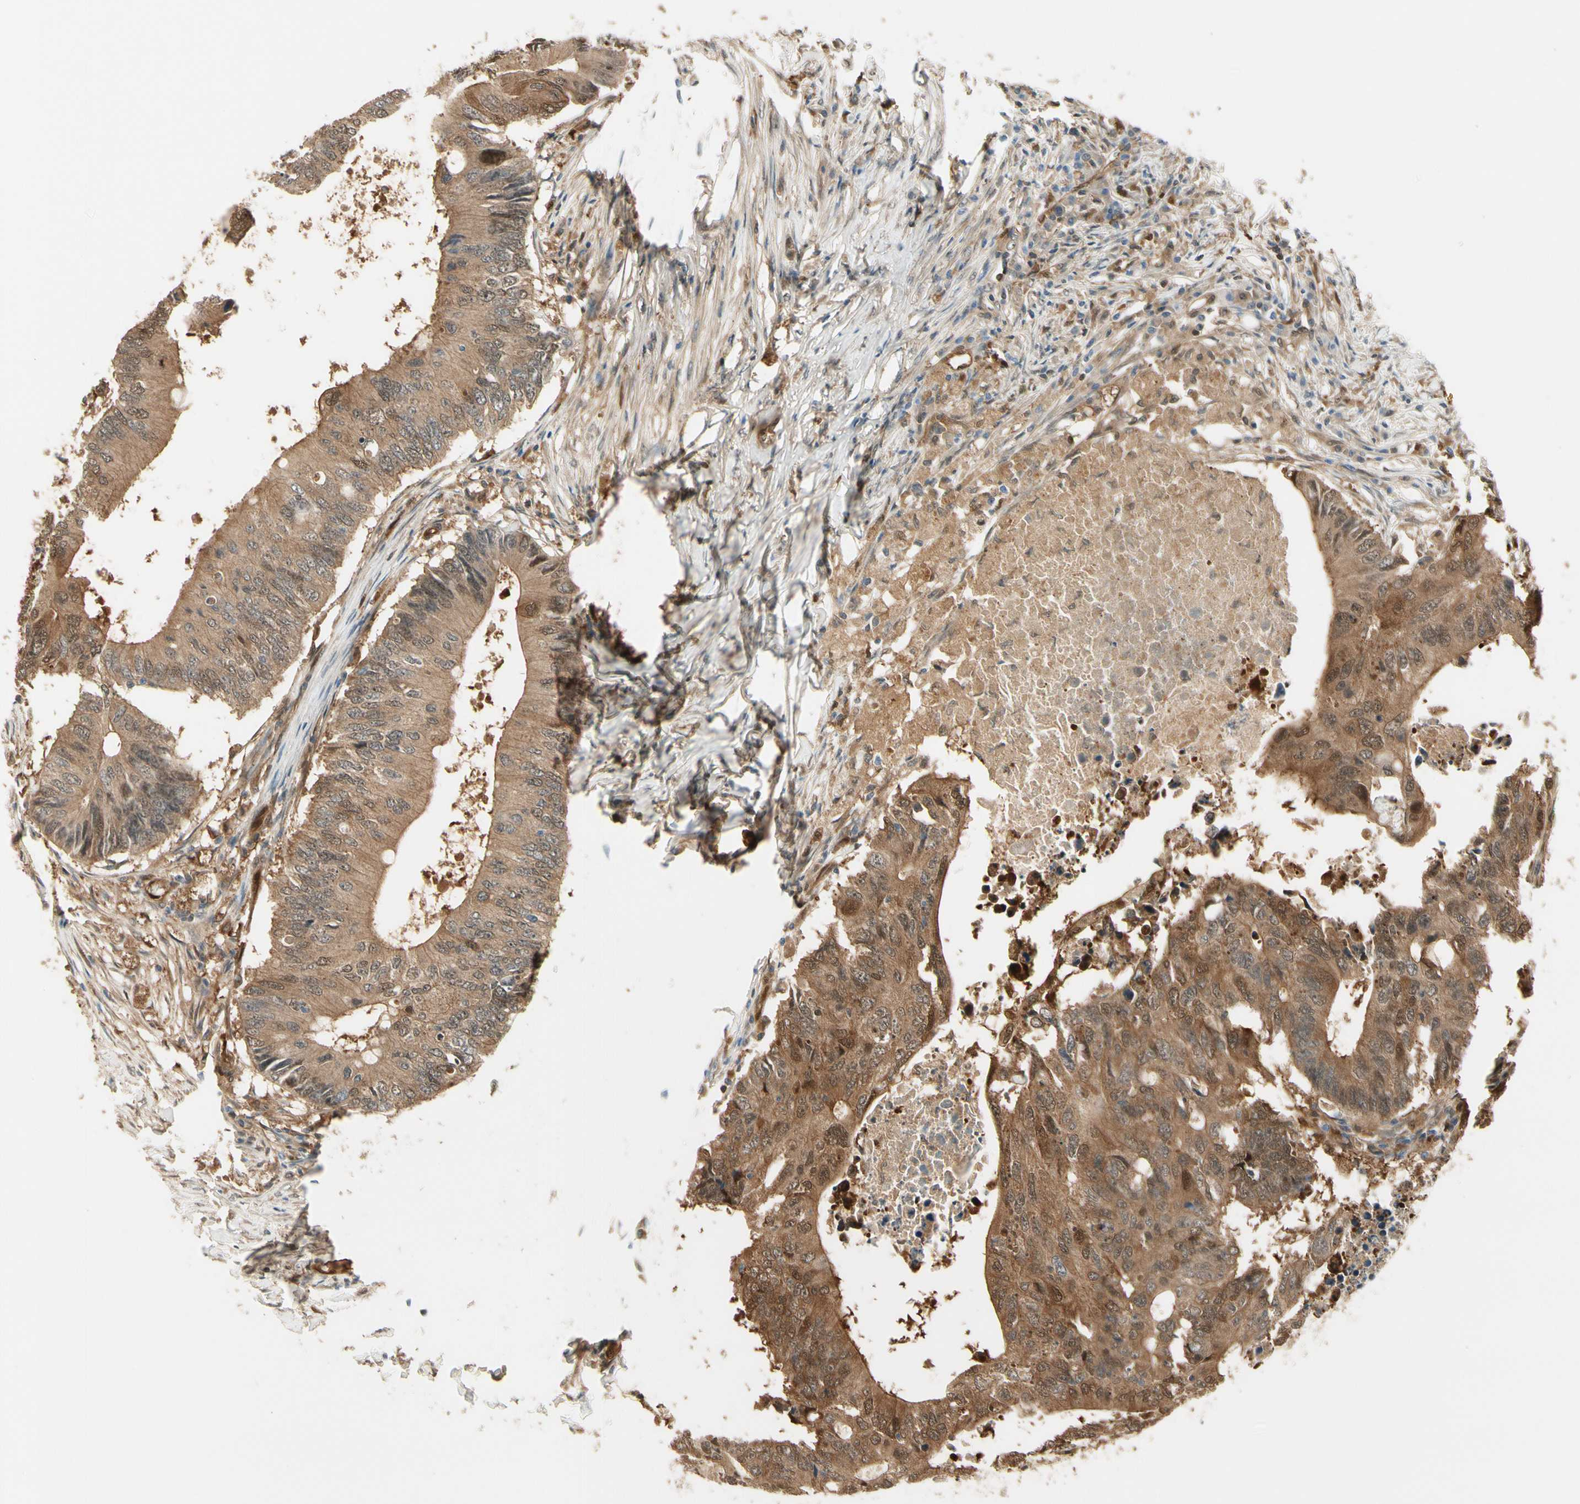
{"staining": {"intensity": "moderate", "quantity": ">75%", "location": "cytoplasmic/membranous,nuclear"}, "tissue": "colorectal cancer", "cell_type": "Tumor cells", "image_type": "cancer", "snomed": [{"axis": "morphology", "description": "Adenocarcinoma, NOS"}, {"axis": "topography", "description": "Colon"}], "caption": "Colorectal adenocarcinoma stained for a protein shows moderate cytoplasmic/membranous and nuclear positivity in tumor cells. The staining was performed using DAB, with brown indicating positive protein expression. Nuclei are stained blue with hematoxylin.", "gene": "SERPINB6", "patient": {"sex": "male", "age": 71}}